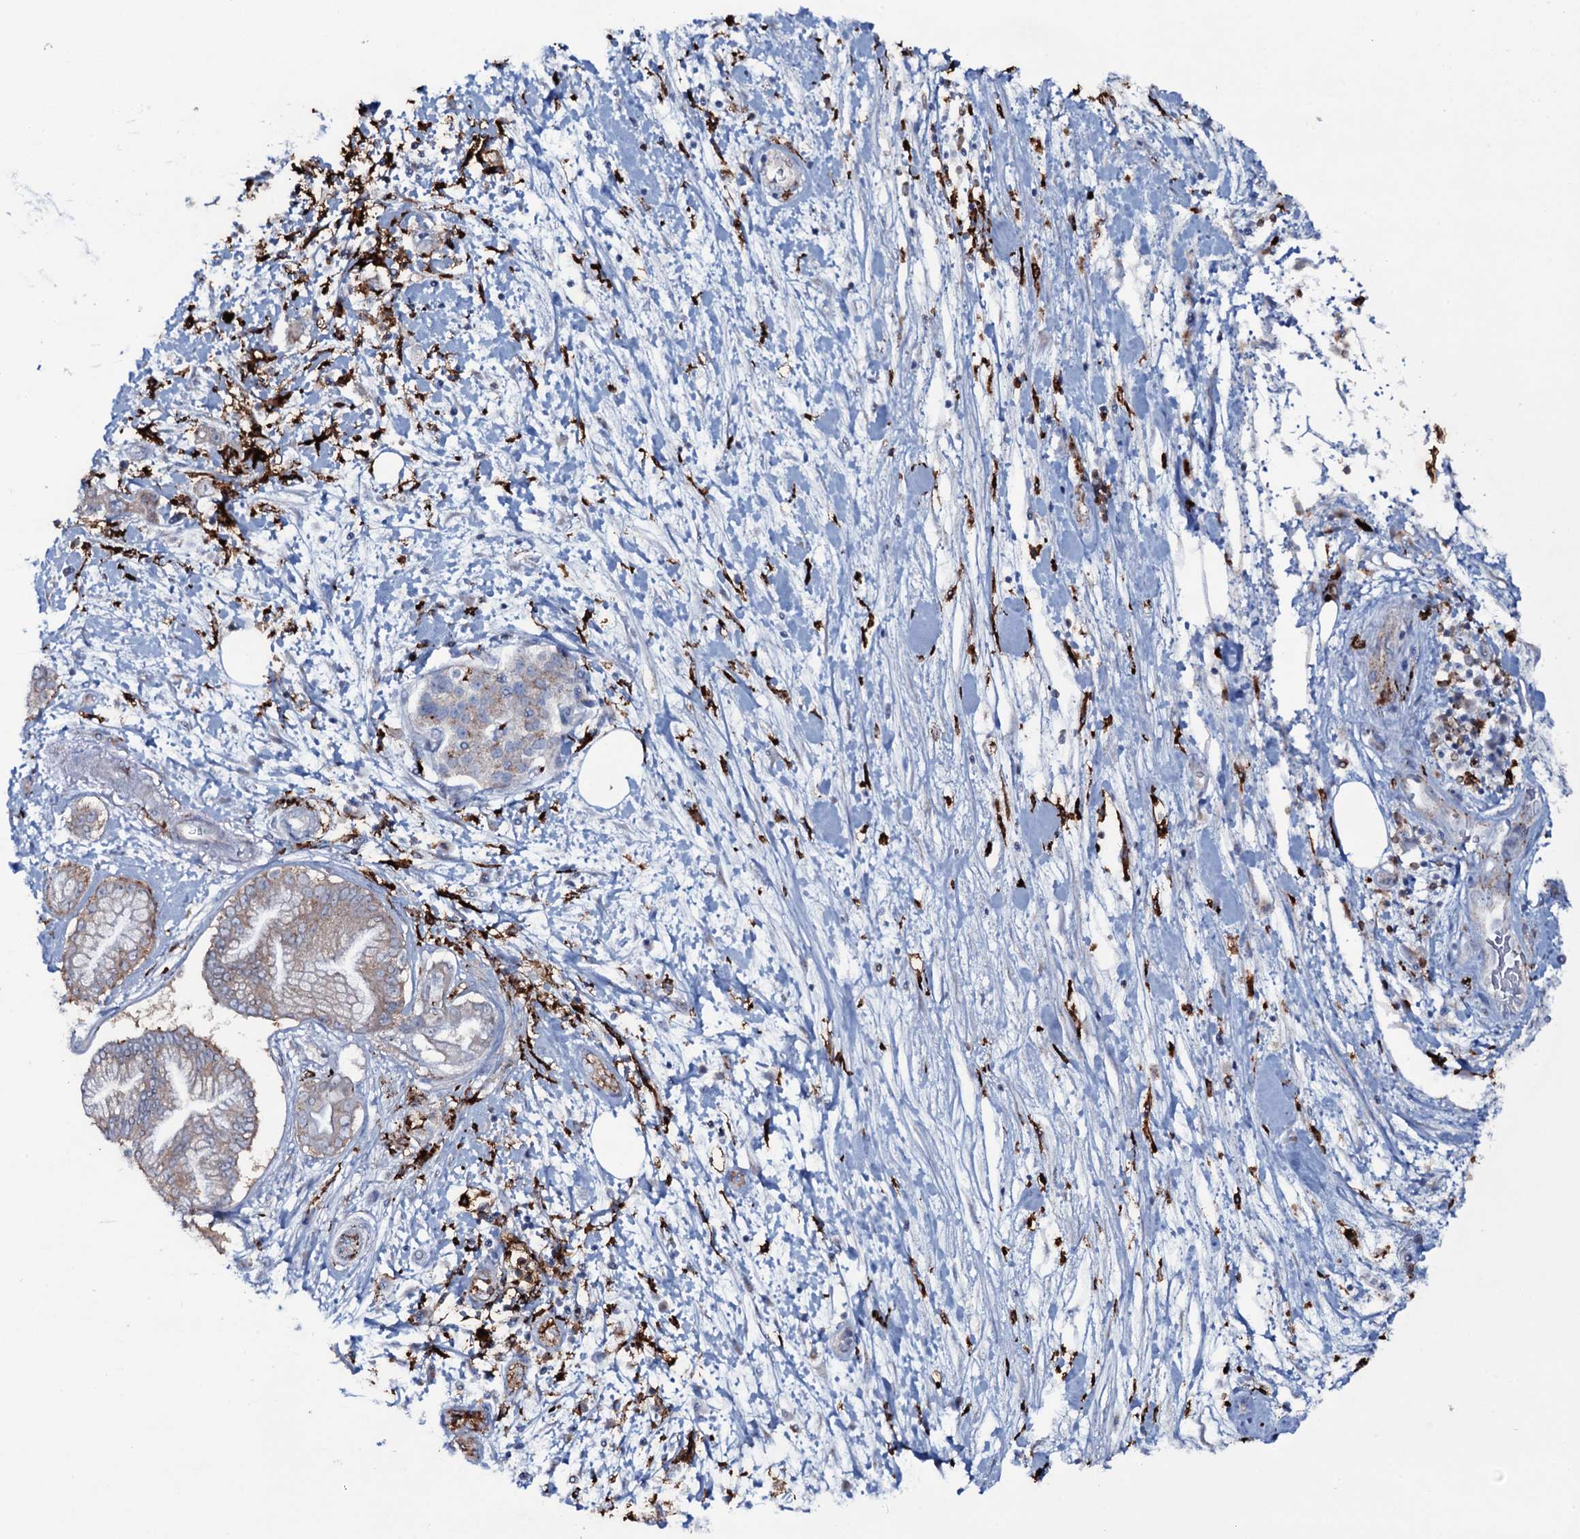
{"staining": {"intensity": "weak", "quantity": "25%-75%", "location": "cytoplasmic/membranous"}, "tissue": "pancreatic cancer", "cell_type": "Tumor cells", "image_type": "cancer", "snomed": [{"axis": "morphology", "description": "Adenocarcinoma, NOS"}, {"axis": "topography", "description": "Pancreas"}], "caption": "Immunohistochemical staining of pancreatic cancer reveals low levels of weak cytoplasmic/membranous positivity in about 25%-75% of tumor cells.", "gene": "OSBPL2", "patient": {"sex": "female", "age": 73}}